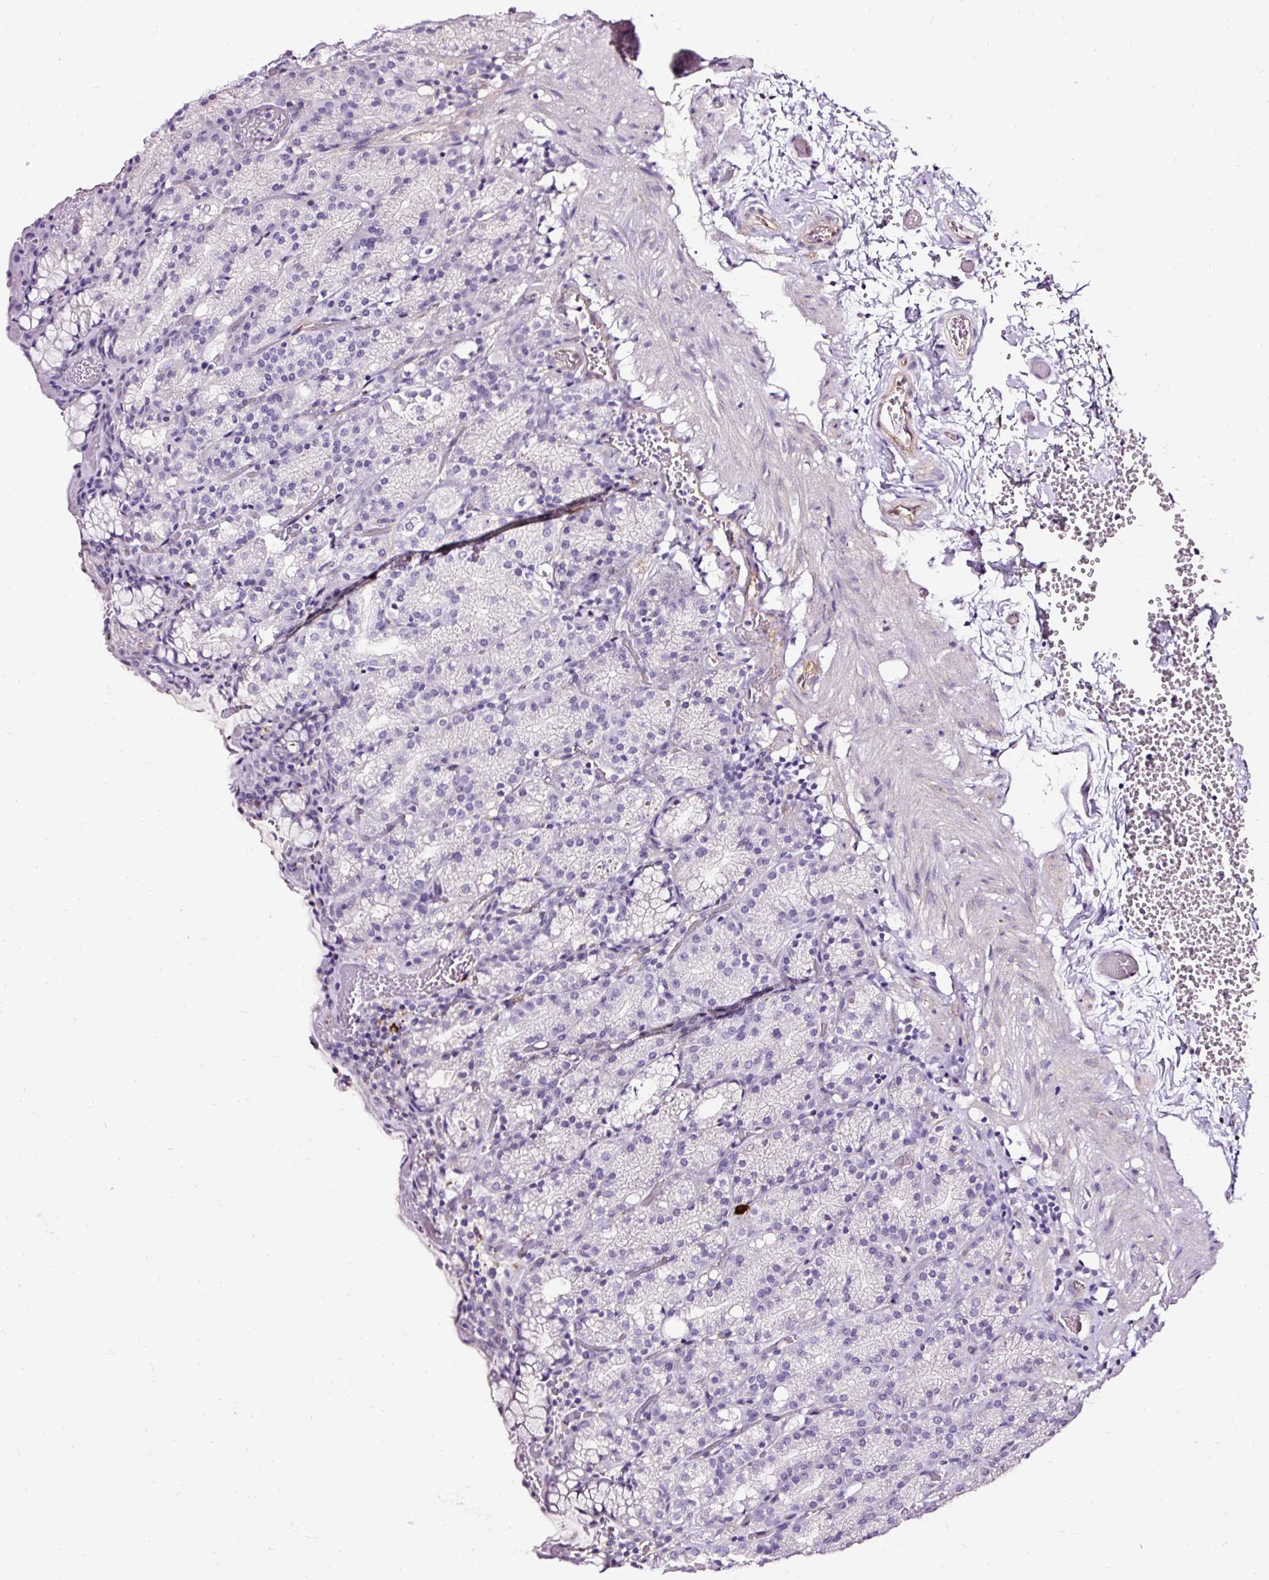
{"staining": {"intensity": "negative", "quantity": "none", "location": "none"}, "tissue": "stomach", "cell_type": "Glandular cells", "image_type": "normal", "snomed": [{"axis": "morphology", "description": "Normal tissue, NOS"}, {"axis": "topography", "description": "Stomach, upper"}], "caption": "Immunohistochemistry (IHC) of normal human stomach reveals no positivity in glandular cells.", "gene": "SLC7A8", "patient": {"sex": "female", "age": 81}}